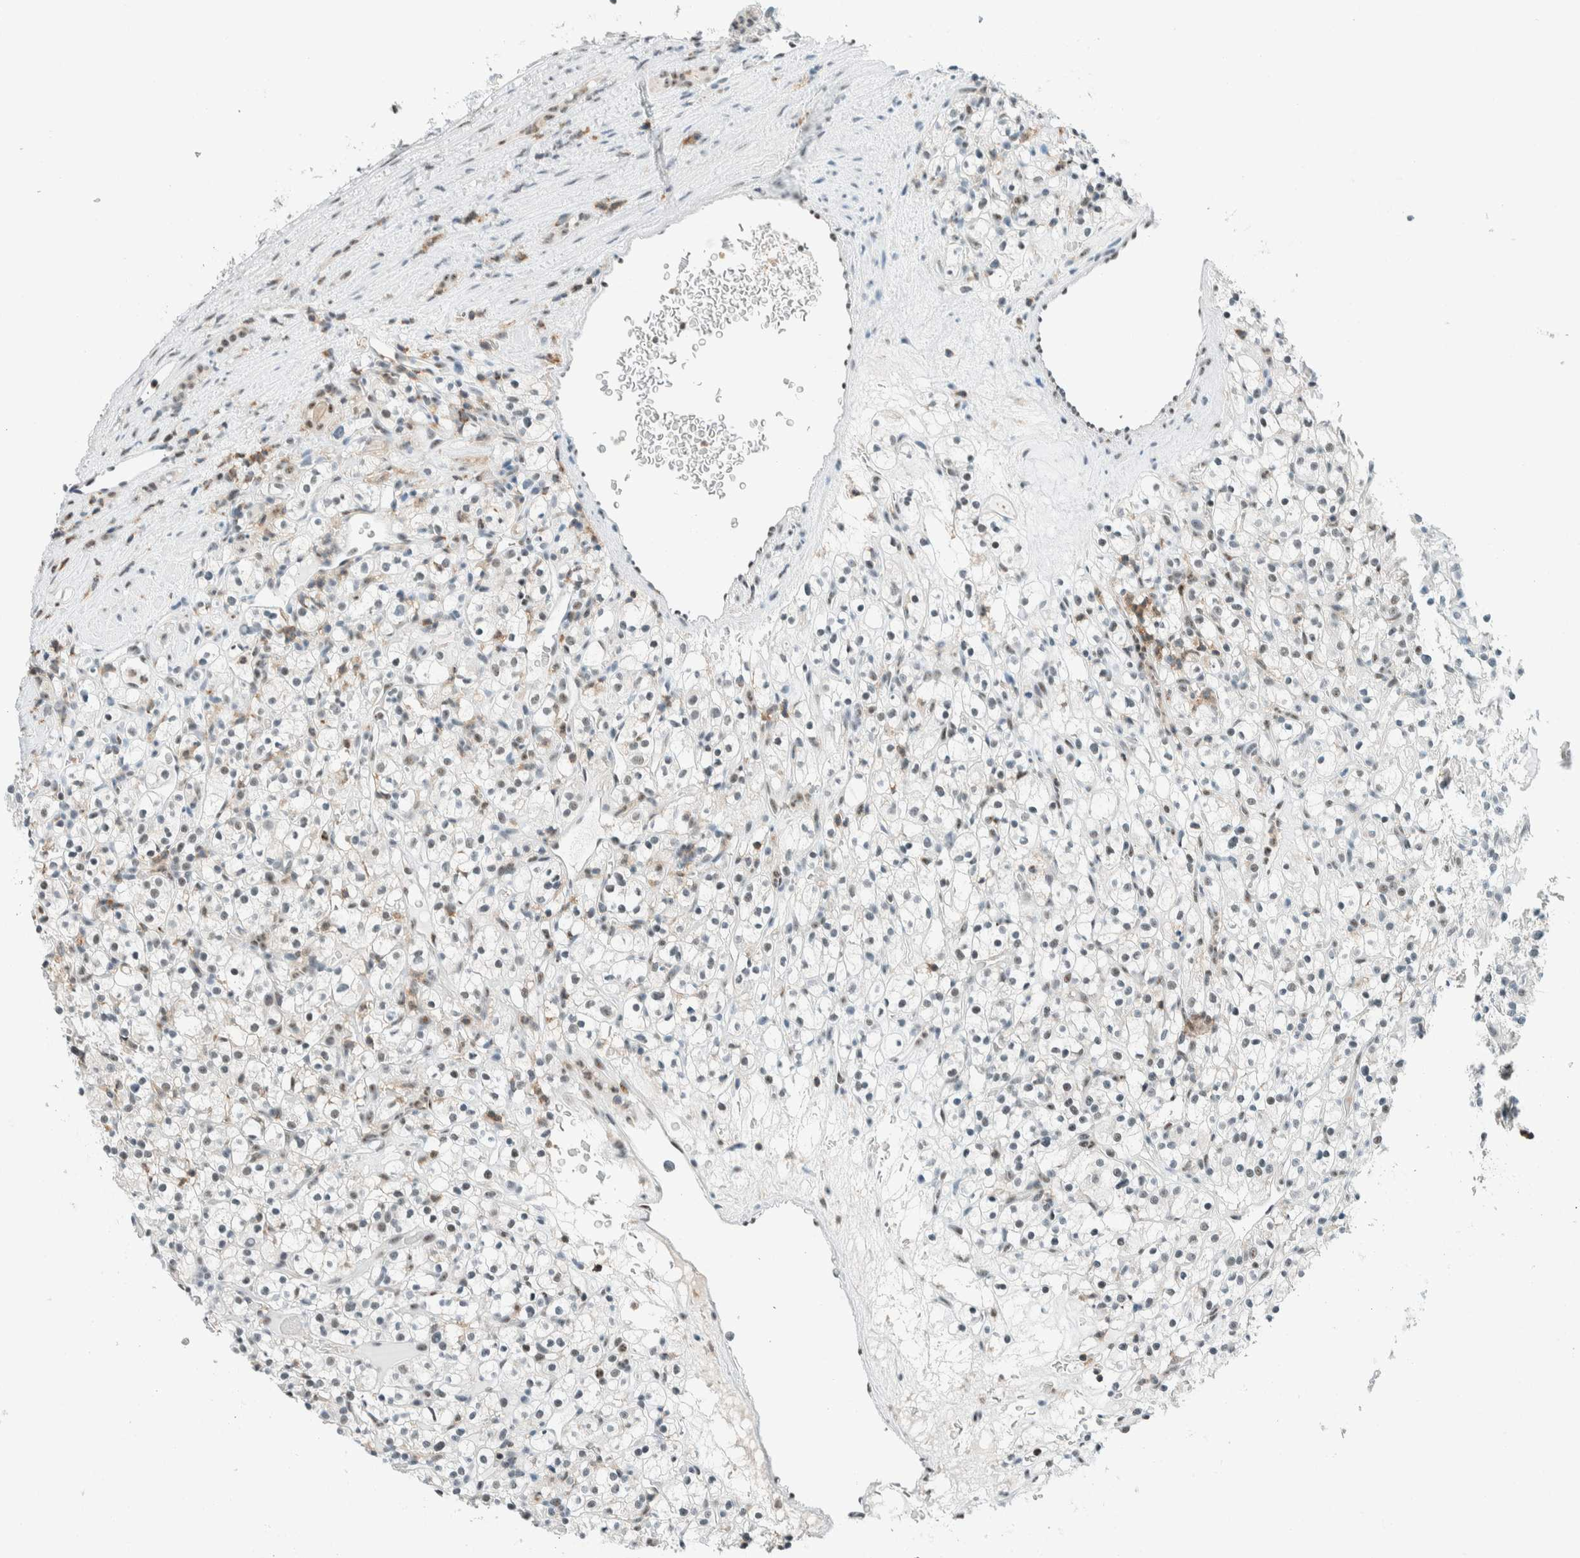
{"staining": {"intensity": "weak", "quantity": ">75%", "location": "nuclear"}, "tissue": "renal cancer", "cell_type": "Tumor cells", "image_type": "cancer", "snomed": [{"axis": "morphology", "description": "Normal tissue, NOS"}, {"axis": "morphology", "description": "Adenocarcinoma, NOS"}, {"axis": "topography", "description": "Kidney"}], "caption": "Immunohistochemical staining of renal cancer (adenocarcinoma) shows low levels of weak nuclear expression in approximately >75% of tumor cells.", "gene": "CYSRT1", "patient": {"sex": "female", "age": 72}}